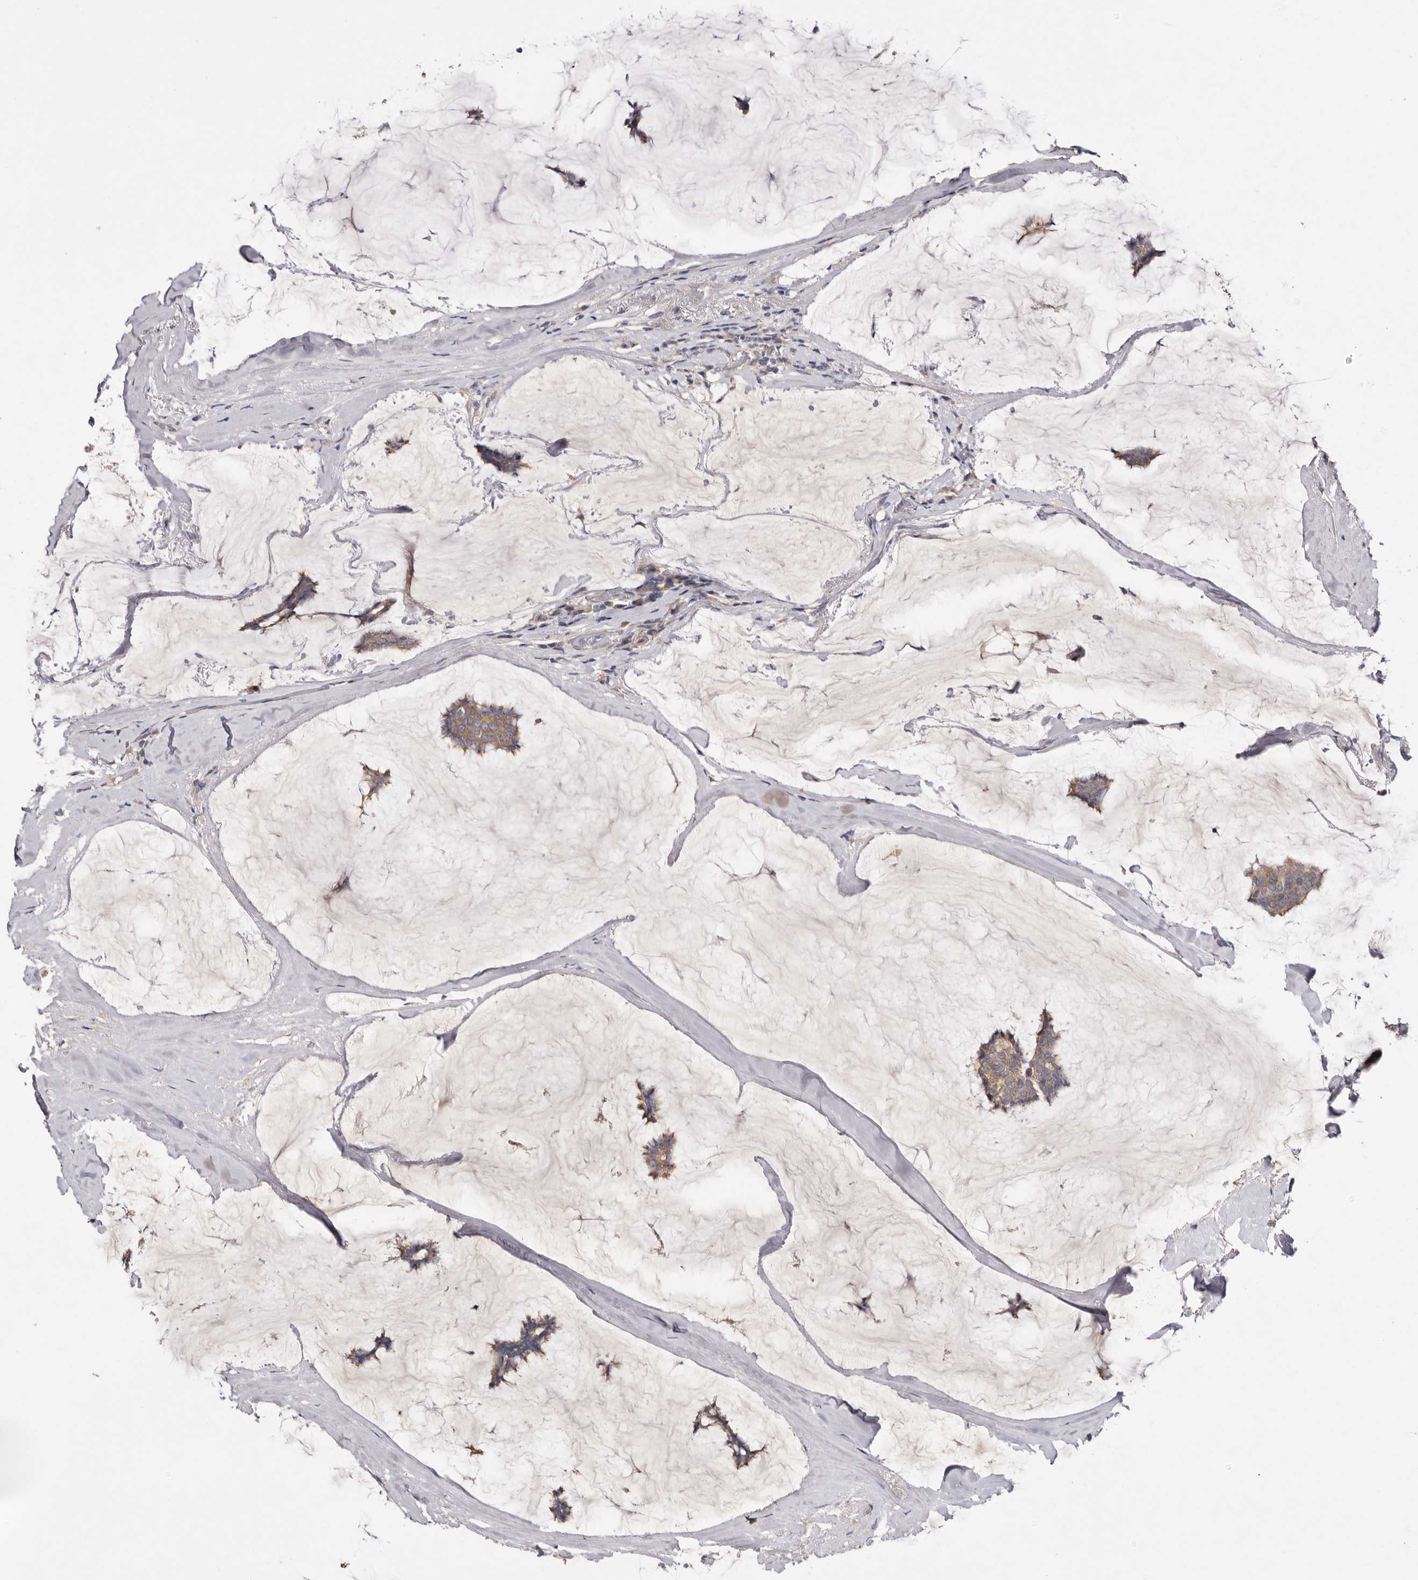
{"staining": {"intensity": "moderate", "quantity": ">75%", "location": "cytoplasmic/membranous"}, "tissue": "breast cancer", "cell_type": "Tumor cells", "image_type": "cancer", "snomed": [{"axis": "morphology", "description": "Duct carcinoma"}, {"axis": "topography", "description": "Breast"}], "caption": "High-magnification brightfield microscopy of breast intraductal carcinoma stained with DAB (3,3'-diaminobenzidine) (brown) and counterstained with hematoxylin (blue). tumor cells exhibit moderate cytoplasmic/membranous positivity is appreciated in about>75% of cells.", "gene": "FAM167B", "patient": {"sex": "female", "age": 93}}